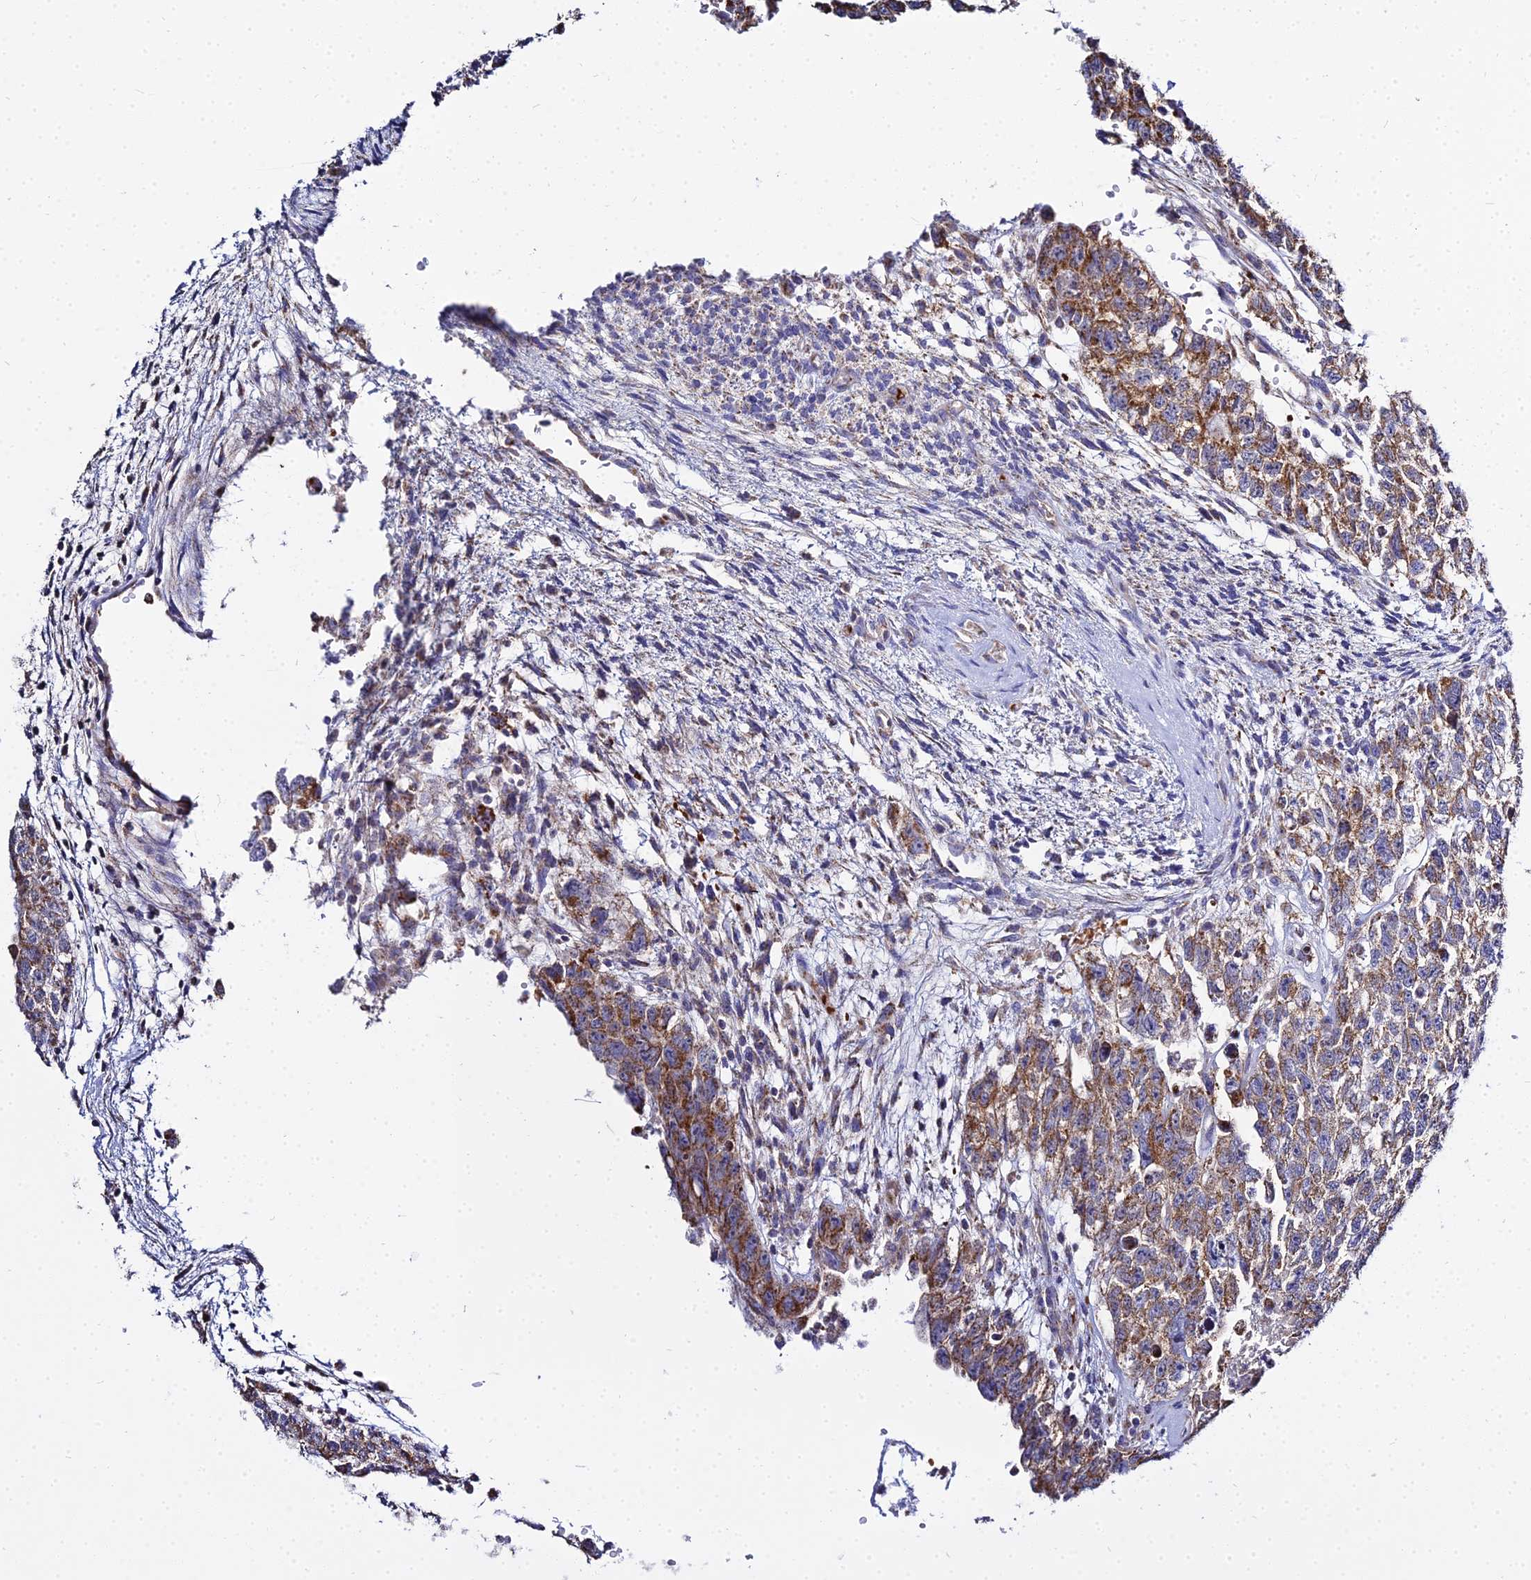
{"staining": {"intensity": "moderate", "quantity": ">75%", "location": "cytoplasmic/membranous"}, "tissue": "testis cancer", "cell_type": "Tumor cells", "image_type": "cancer", "snomed": [{"axis": "morphology", "description": "Carcinoma, Embryonal, NOS"}, {"axis": "topography", "description": "Testis"}], "caption": "Embryonal carcinoma (testis) stained with immunohistochemistry (IHC) shows moderate cytoplasmic/membranous positivity in about >75% of tumor cells.", "gene": "TYW5", "patient": {"sex": "male", "age": 26}}